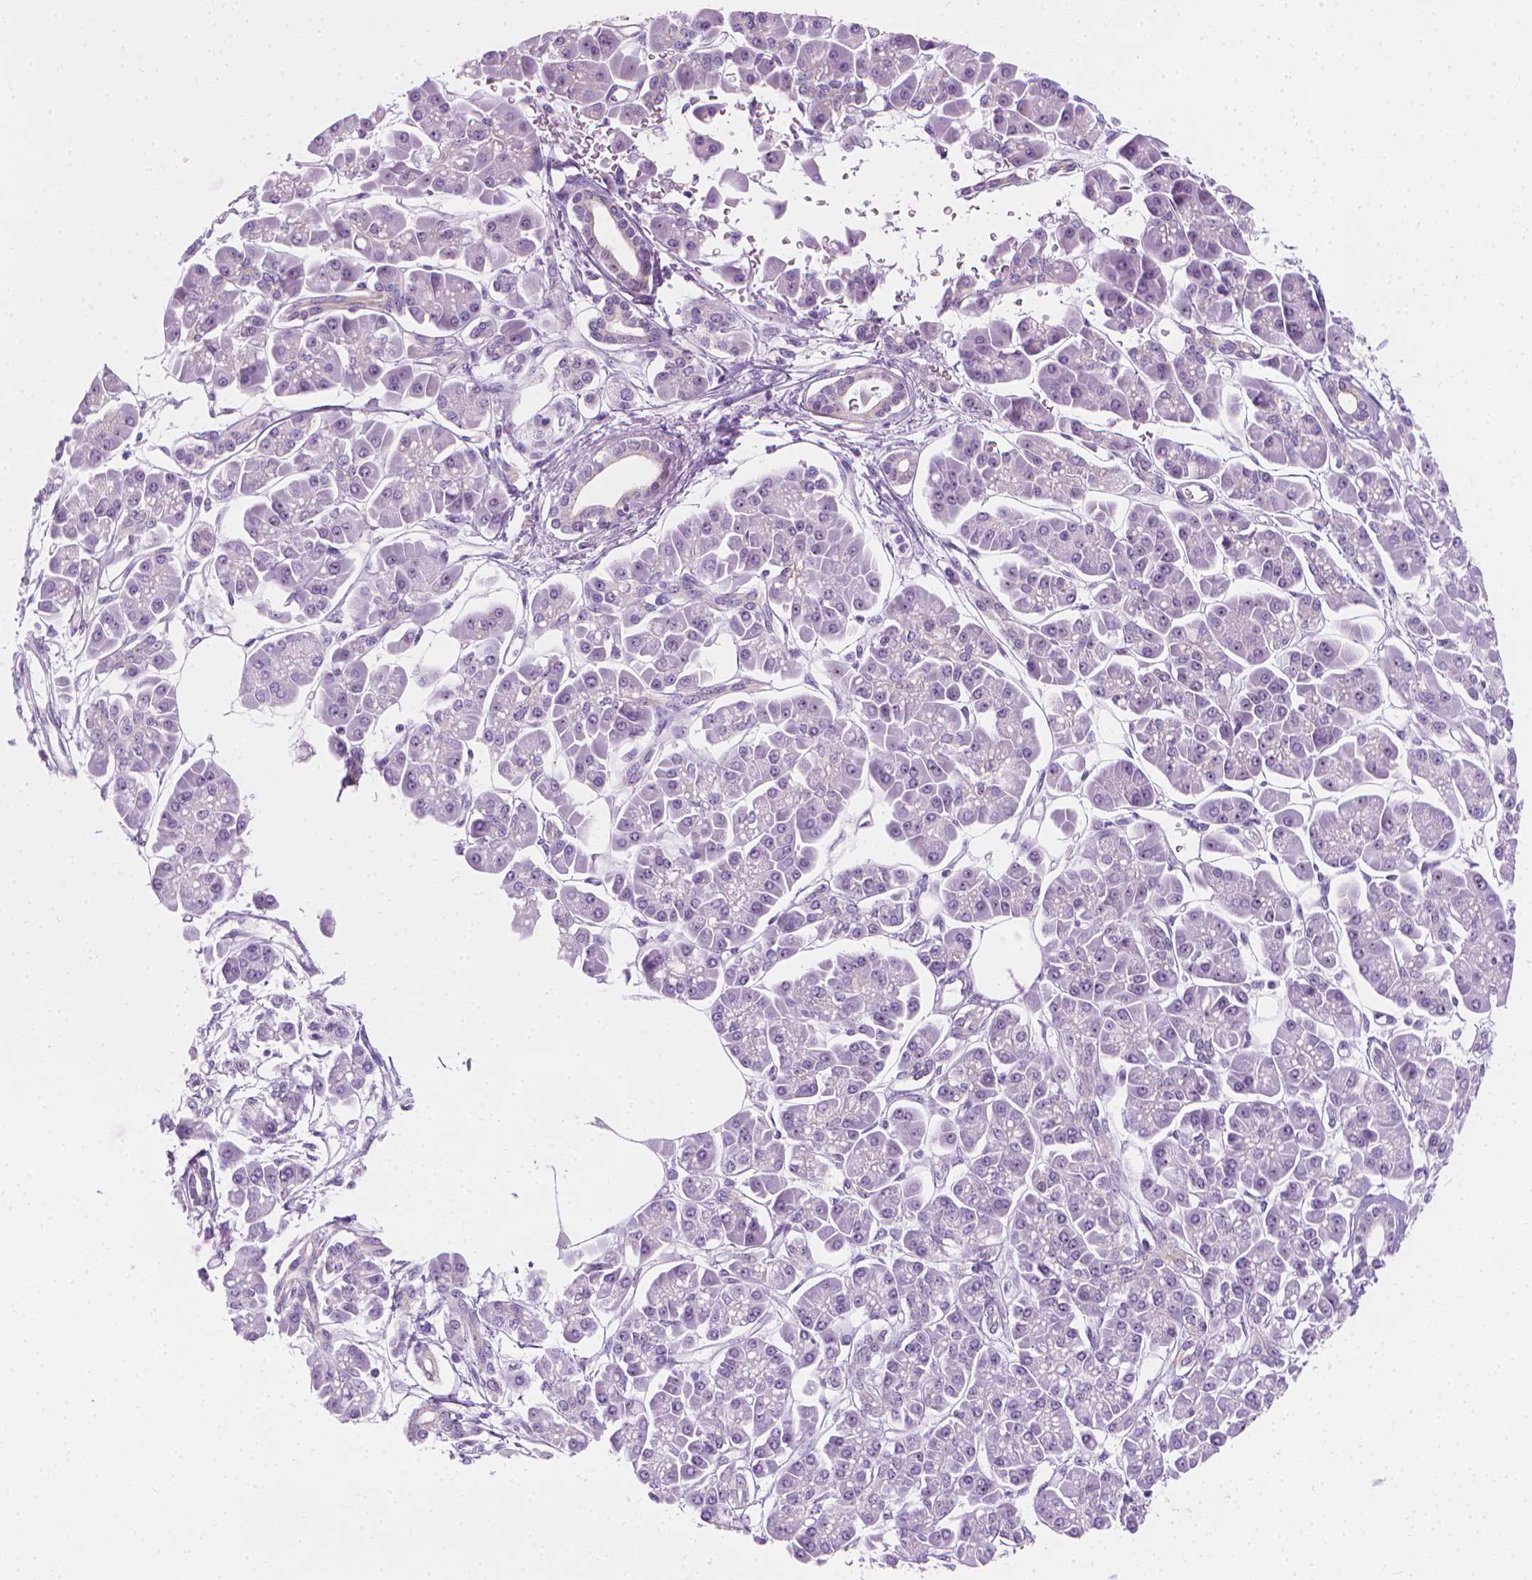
{"staining": {"intensity": "negative", "quantity": "none", "location": "none"}, "tissue": "pancreatic cancer", "cell_type": "Tumor cells", "image_type": "cancer", "snomed": [{"axis": "morphology", "description": "Adenocarcinoma, NOS"}, {"axis": "topography", "description": "Pancreas"}], "caption": "The immunohistochemistry micrograph has no significant expression in tumor cells of adenocarcinoma (pancreatic) tissue. (Stains: DAB (3,3'-diaminobenzidine) IHC with hematoxylin counter stain, Microscopy: brightfield microscopy at high magnification).", "gene": "NOL7", "patient": {"sex": "female", "age": 77}}